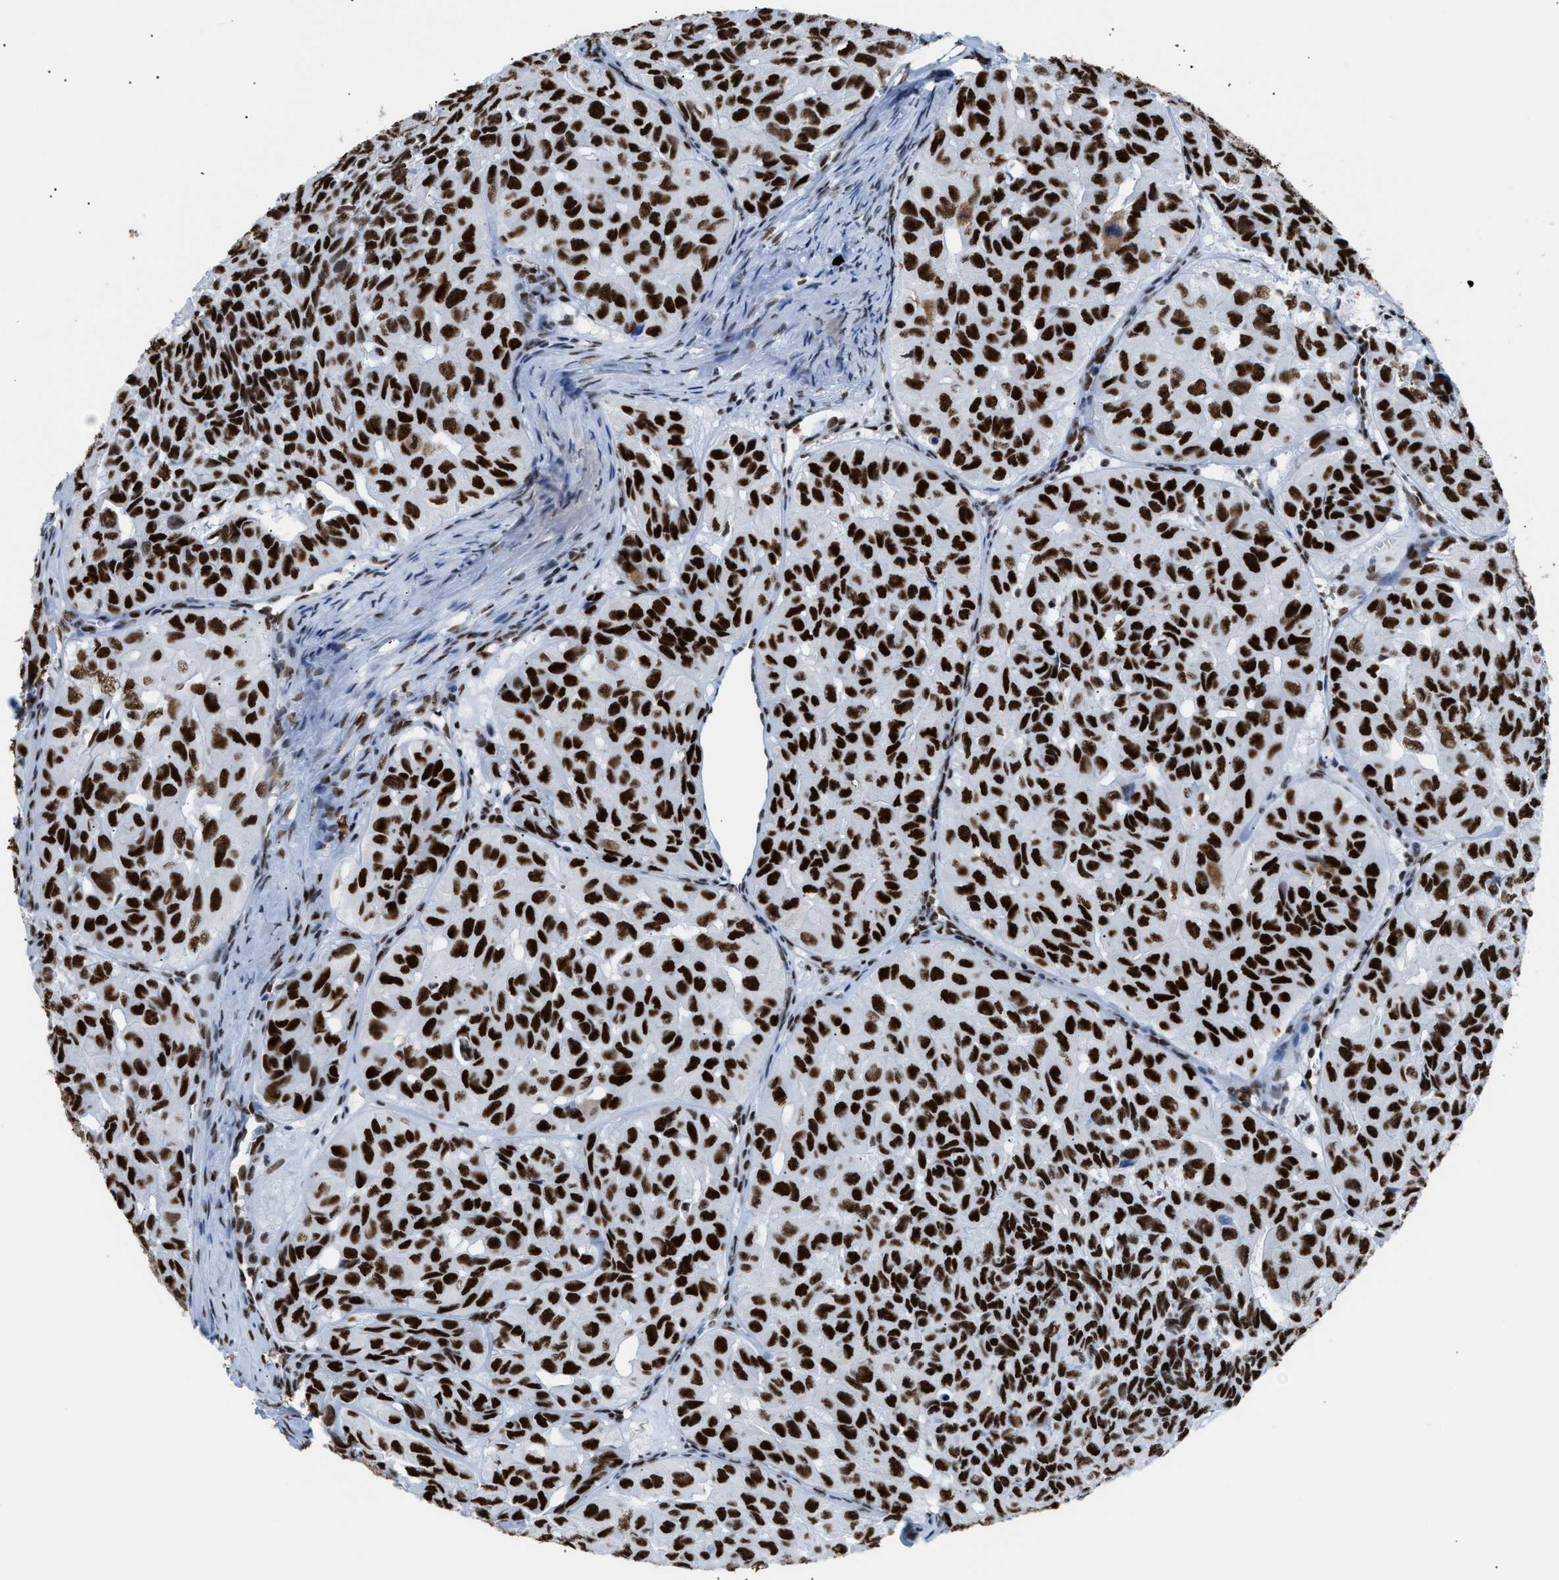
{"staining": {"intensity": "strong", "quantity": ">75%", "location": "nuclear"}, "tissue": "head and neck cancer", "cell_type": "Tumor cells", "image_type": "cancer", "snomed": [{"axis": "morphology", "description": "Adenocarcinoma, NOS"}, {"axis": "topography", "description": "Salivary gland, NOS"}, {"axis": "topography", "description": "Head-Neck"}], "caption": "High-power microscopy captured an IHC photomicrograph of head and neck adenocarcinoma, revealing strong nuclear positivity in about >75% of tumor cells.", "gene": "CCAR2", "patient": {"sex": "female", "age": 76}}